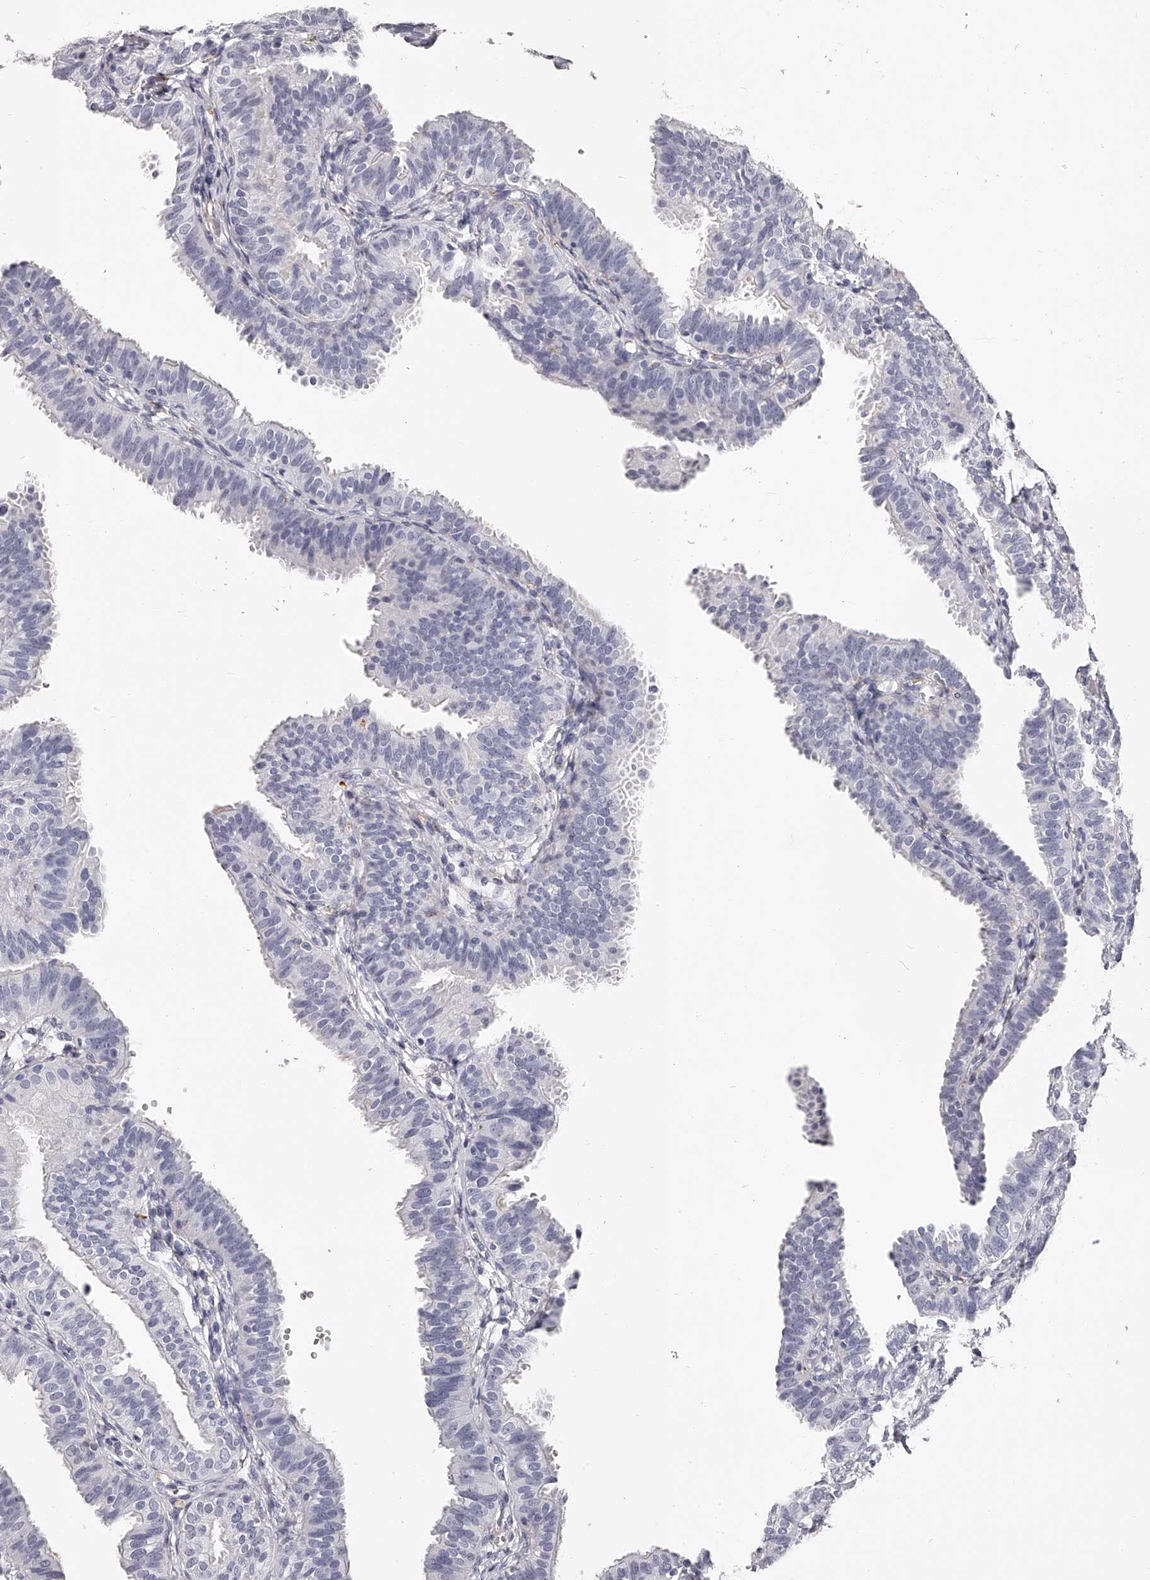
{"staining": {"intensity": "negative", "quantity": "none", "location": "none"}, "tissue": "fallopian tube", "cell_type": "Glandular cells", "image_type": "normal", "snomed": [{"axis": "morphology", "description": "Normal tissue, NOS"}, {"axis": "topography", "description": "Fallopian tube"}], "caption": "Protein analysis of benign fallopian tube exhibits no significant expression in glandular cells.", "gene": "PACSIN1", "patient": {"sex": "female", "age": 35}}